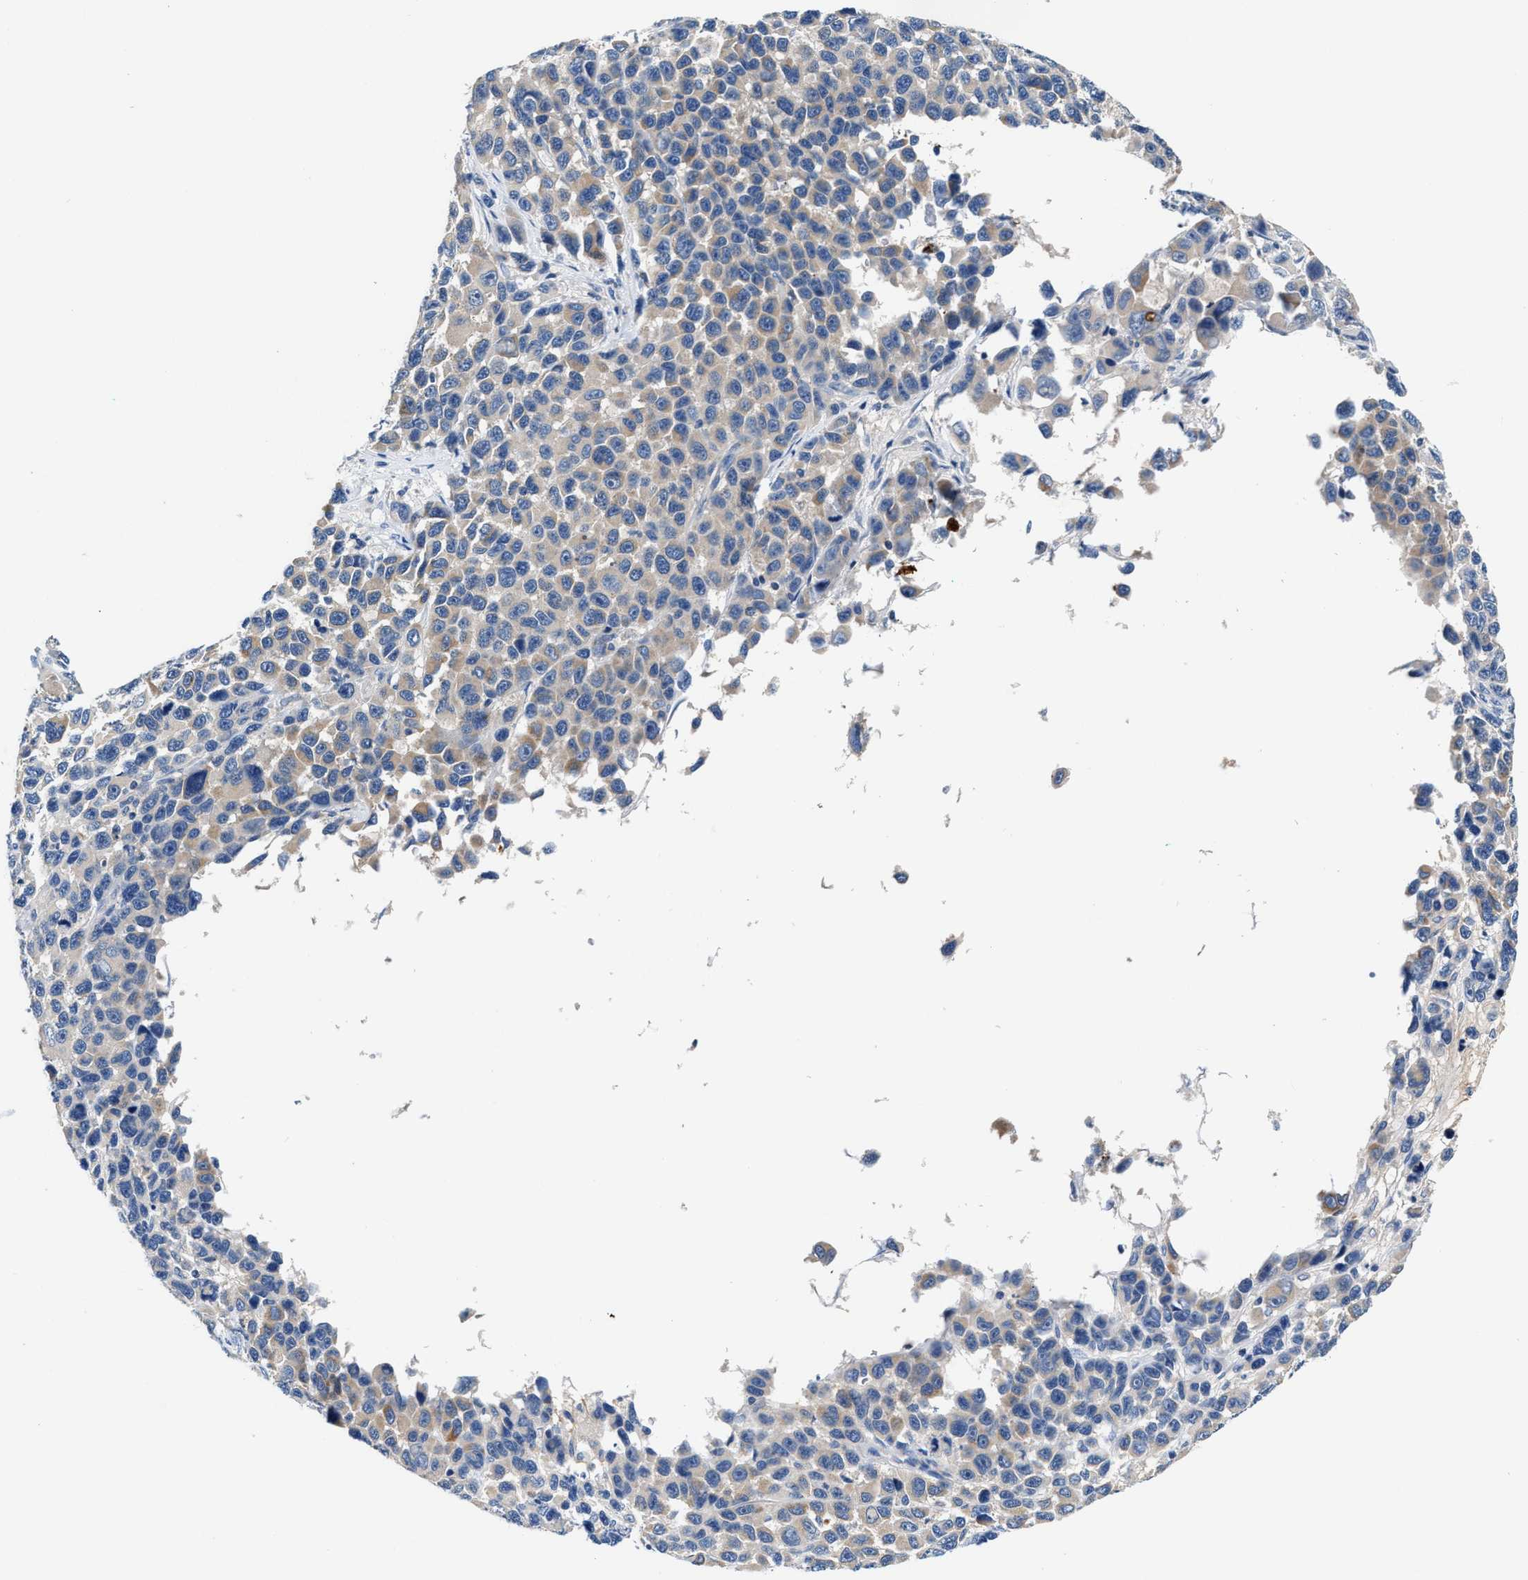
{"staining": {"intensity": "weak", "quantity": "<25%", "location": "cytoplasmic/membranous"}, "tissue": "melanoma", "cell_type": "Tumor cells", "image_type": "cancer", "snomed": [{"axis": "morphology", "description": "Malignant melanoma, NOS"}, {"axis": "topography", "description": "Skin"}], "caption": "DAB immunohistochemical staining of human melanoma reveals no significant staining in tumor cells. Nuclei are stained in blue.", "gene": "TUT7", "patient": {"sex": "male", "age": 53}}